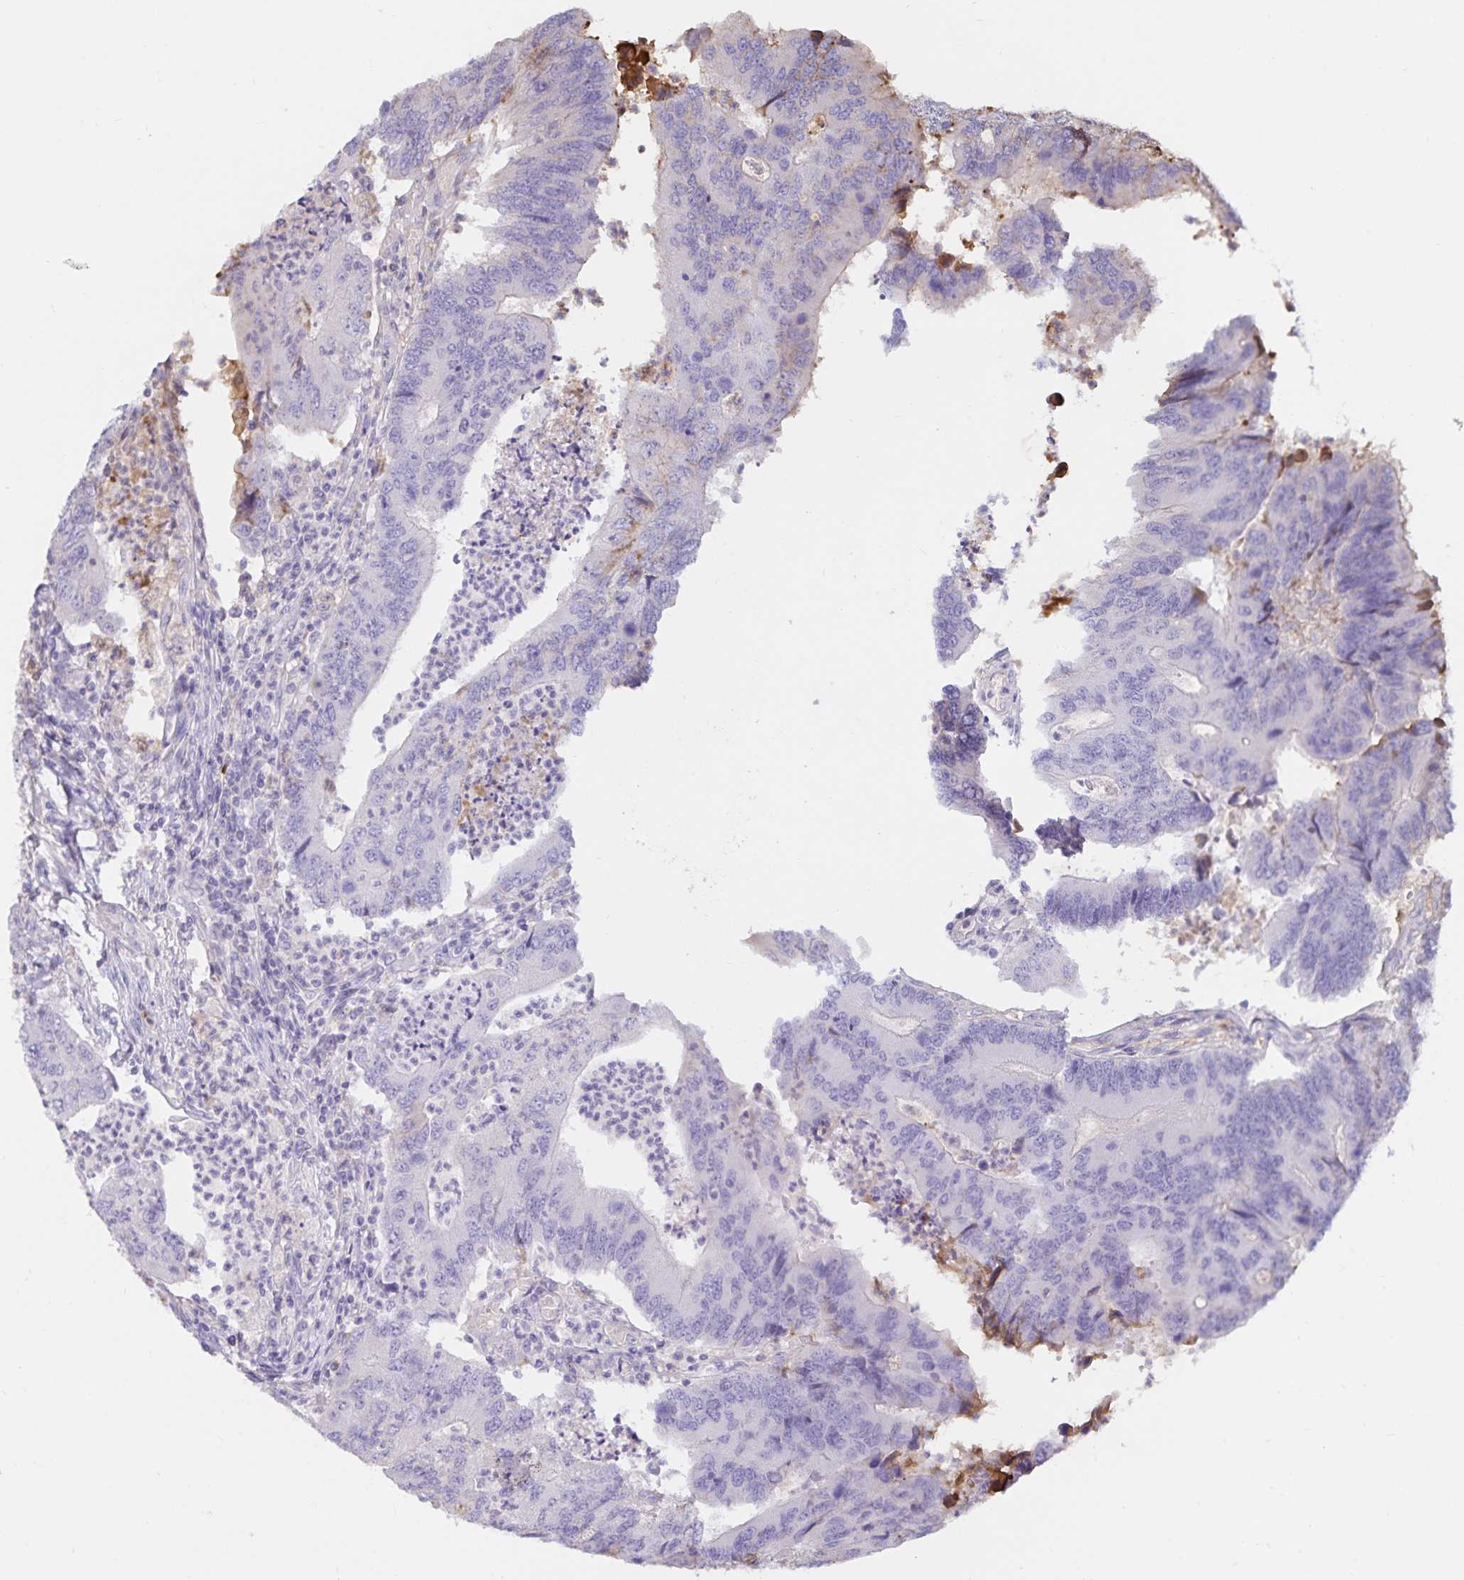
{"staining": {"intensity": "negative", "quantity": "none", "location": "none"}, "tissue": "colorectal cancer", "cell_type": "Tumor cells", "image_type": "cancer", "snomed": [{"axis": "morphology", "description": "Adenocarcinoma, NOS"}, {"axis": "topography", "description": "Colon"}], "caption": "The image reveals no staining of tumor cells in colorectal cancer.", "gene": "FGG", "patient": {"sex": "female", "age": 67}}